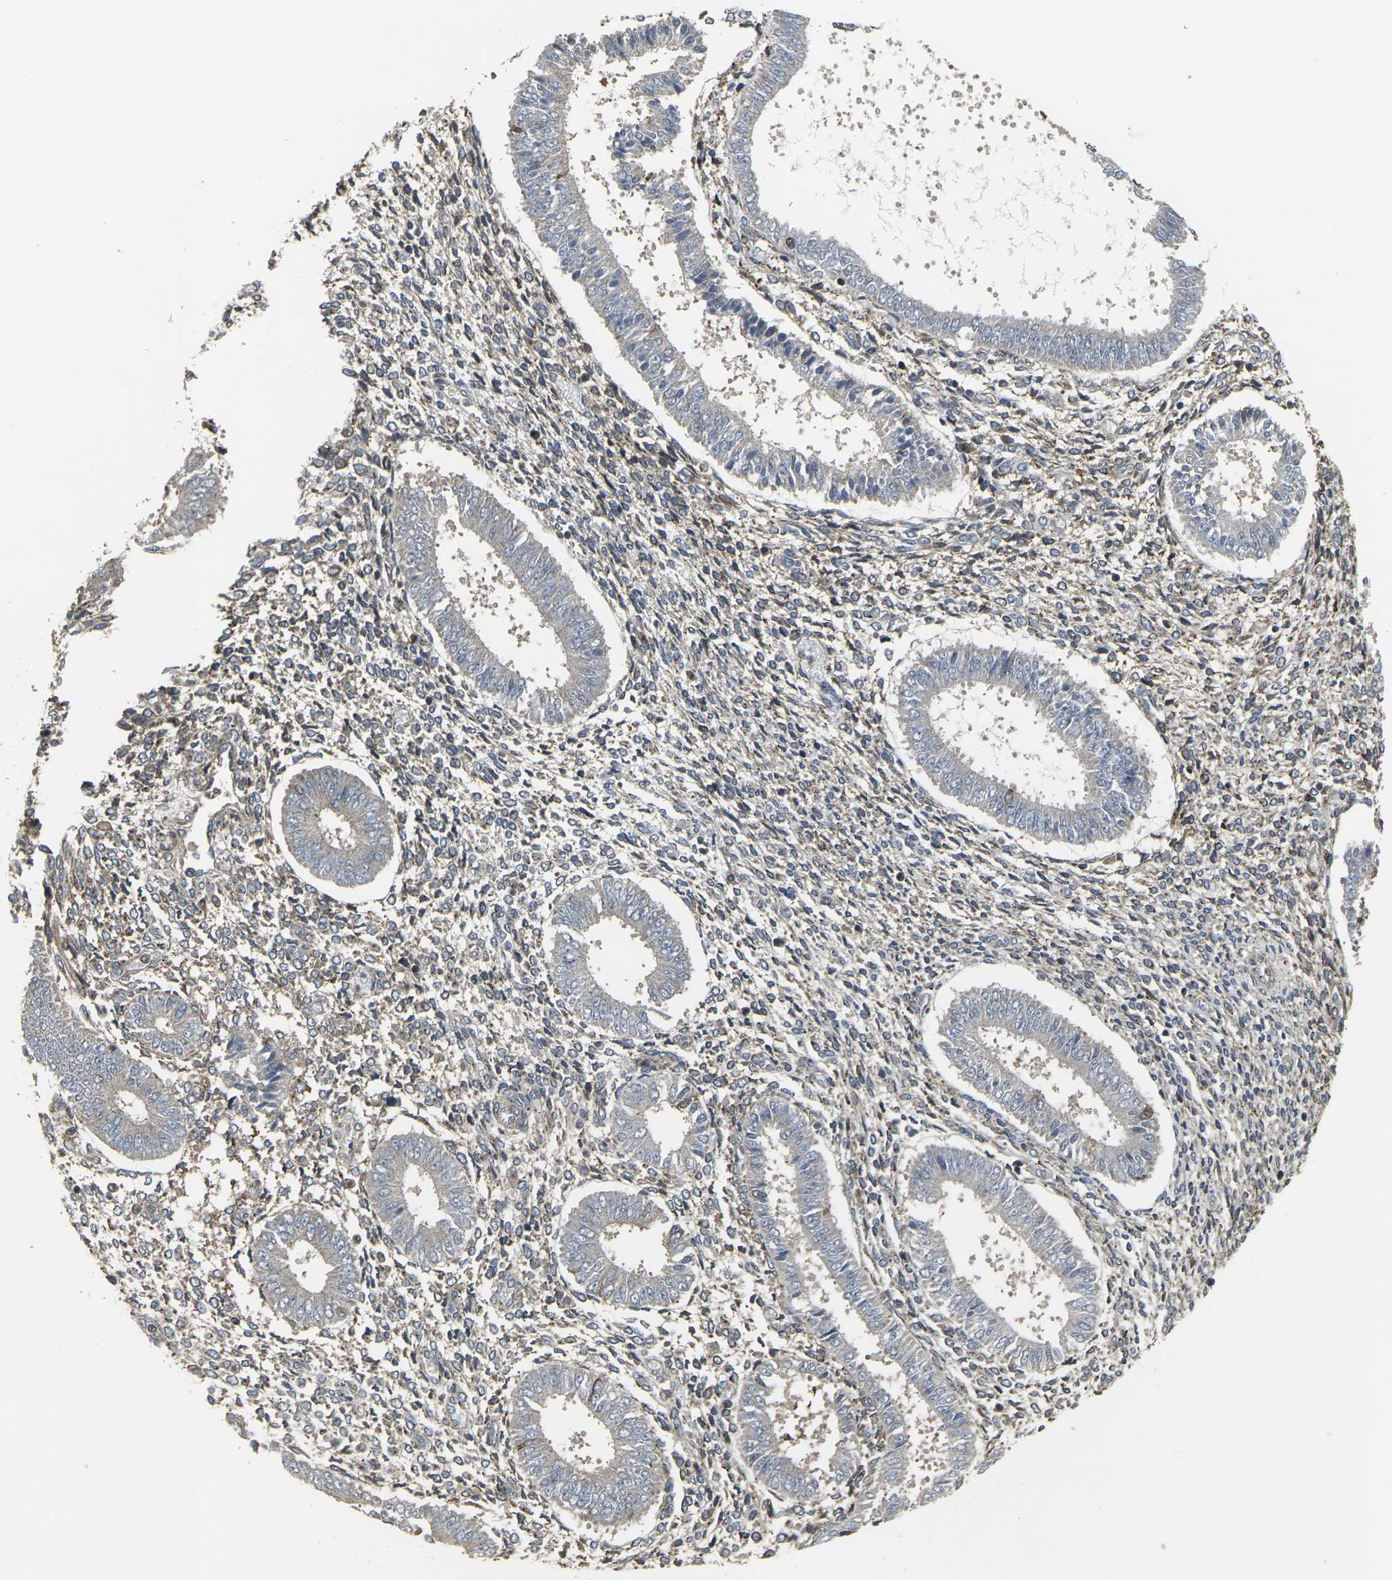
{"staining": {"intensity": "weak", "quantity": "<25%", "location": "cytoplasmic/membranous"}, "tissue": "endometrium", "cell_type": "Cells in endometrial stroma", "image_type": "normal", "snomed": [{"axis": "morphology", "description": "Normal tissue, NOS"}, {"axis": "topography", "description": "Endometrium"}], "caption": "Immunohistochemical staining of normal endometrium reveals no significant expression in cells in endometrial stroma. Brightfield microscopy of IHC stained with DAB (3,3'-diaminobenzidine) (brown) and hematoxylin (blue), captured at high magnification.", "gene": "PRKACB", "patient": {"sex": "female", "age": 35}}